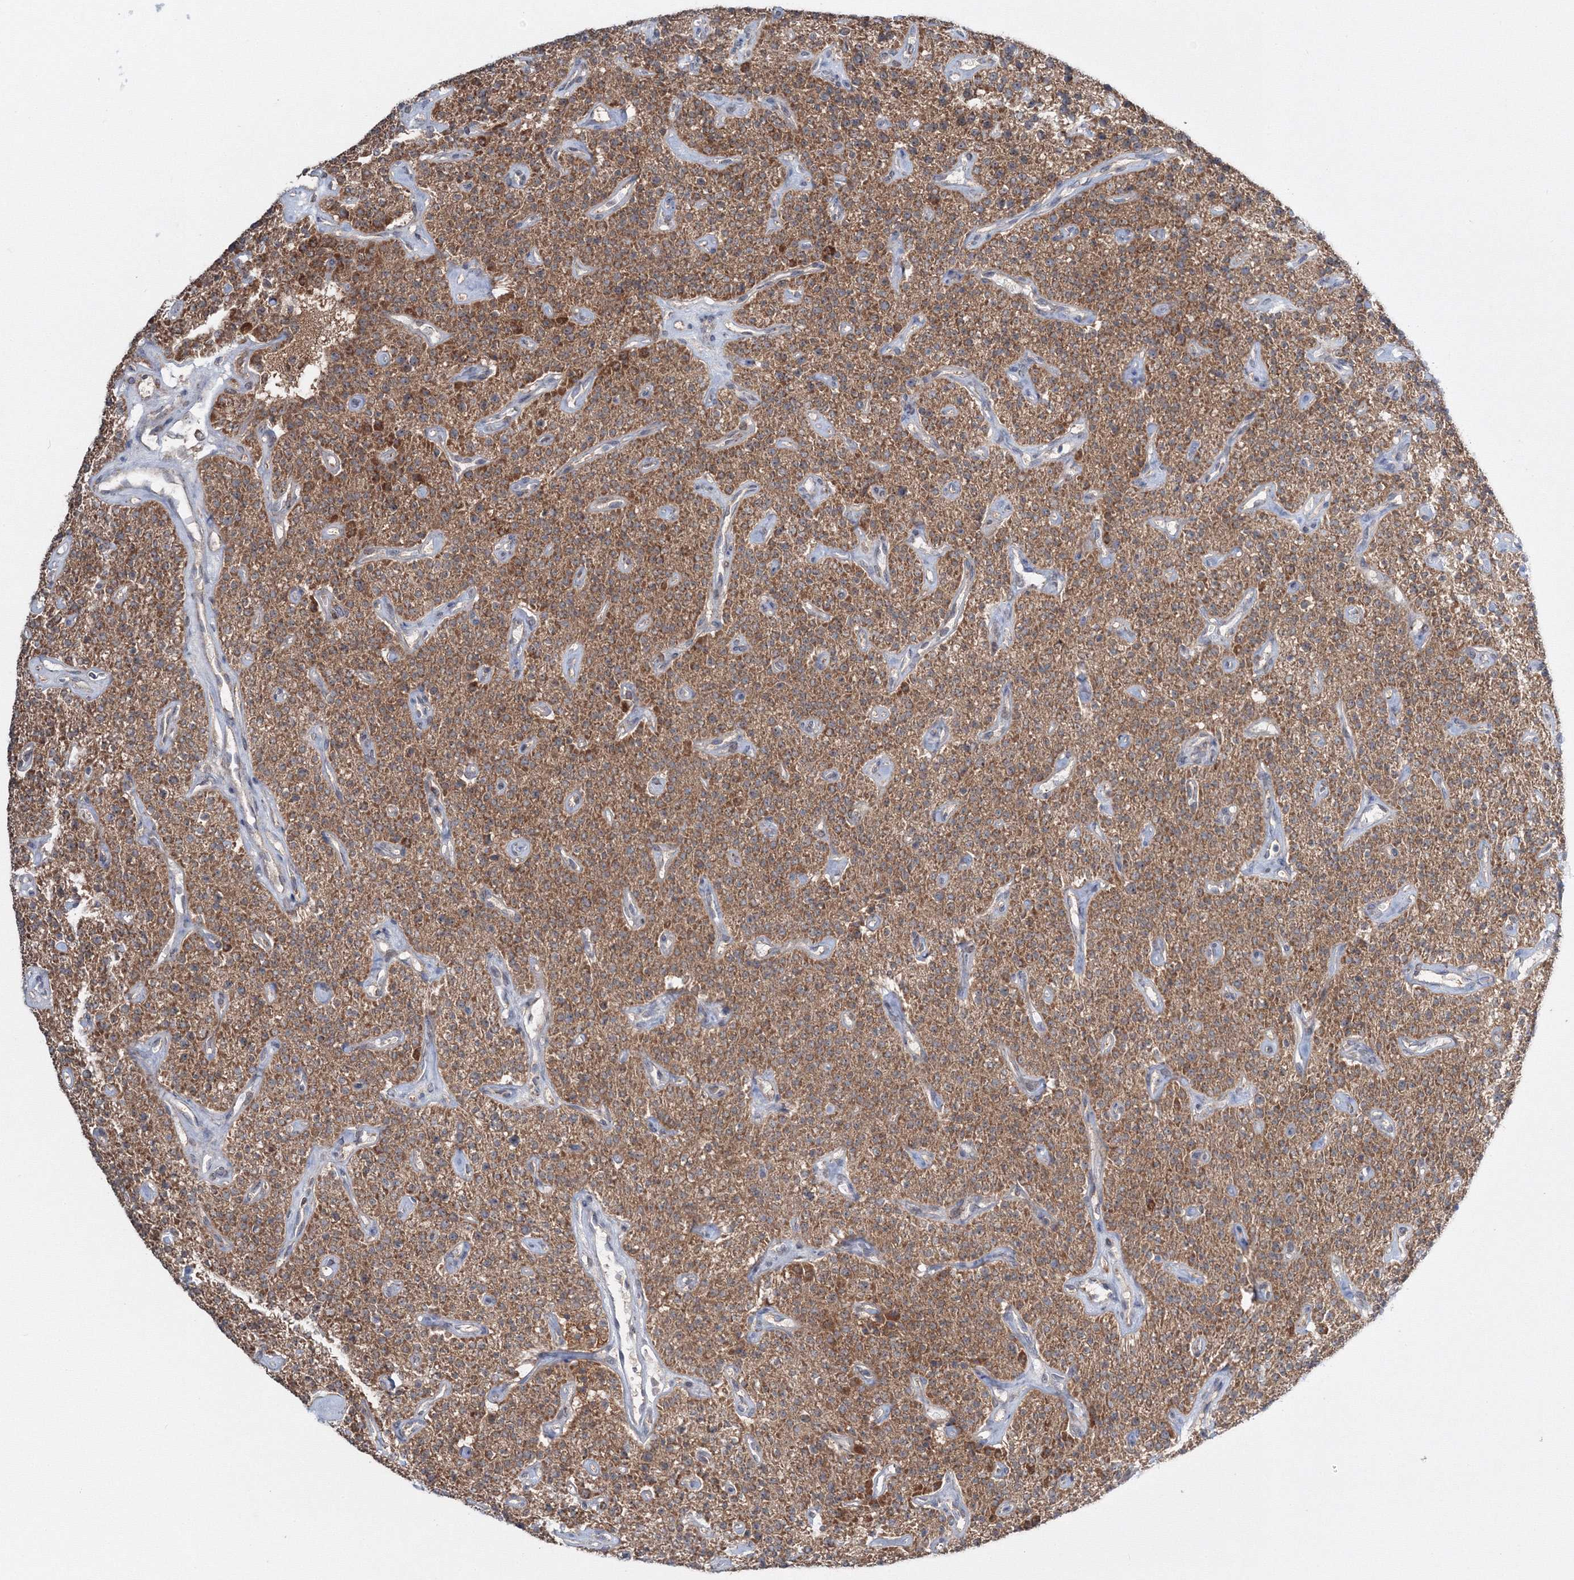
{"staining": {"intensity": "strong", "quantity": ">75%", "location": "cytoplasmic/membranous"}, "tissue": "parathyroid gland", "cell_type": "Glandular cells", "image_type": "normal", "snomed": [{"axis": "morphology", "description": "Normal tissue, NOS"}, {"axis": "topography", "description": "Parathyroid gland"}], "caption": "Protein analysis of normal parathyroid gland reveals strong cytoplasmic/membranous positivity in approximately >75% of glandular cells. (DAB IHC with brightfield microscopy, high magnification).", "gene": "PEX13", "patient": {"sex": "male", "age": 46}}